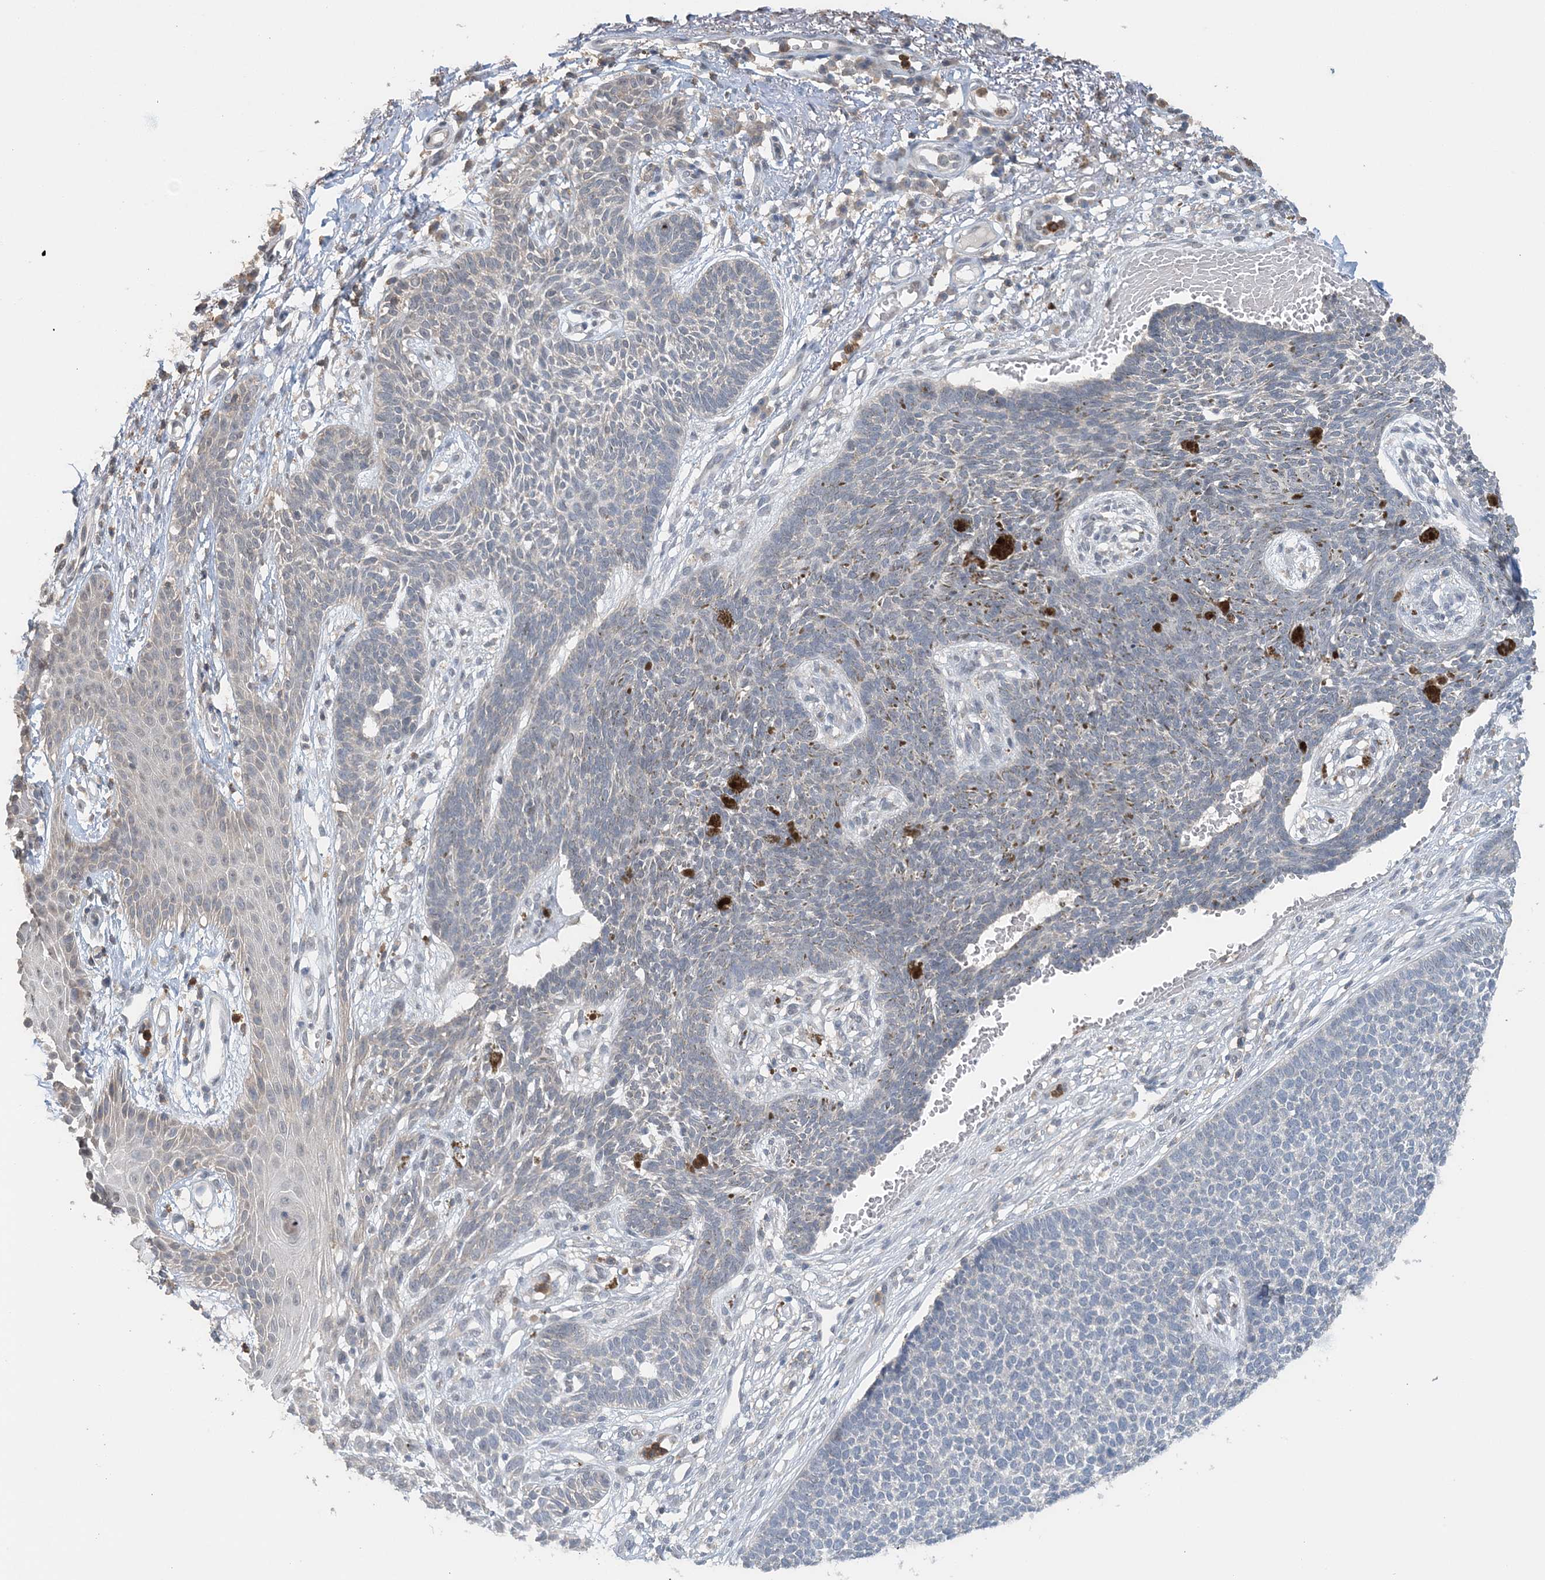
{"staining": {"intensity": "negative", "quantity": "none", "location": "none"}, "tissue": "skin cancer", "cell_type": "Tumor cells", "image_type": "cancer", "snomed": [{"axis": "morphology", "description": "Basal cell carcinoma"}, {"axis": "topography", "description": "Skin"}], "caption": "Tumor cells are negative for brown protein staining in skin cancer.", "gene": "FAM110A", "patient": {"sex": "female", "age": 84}}